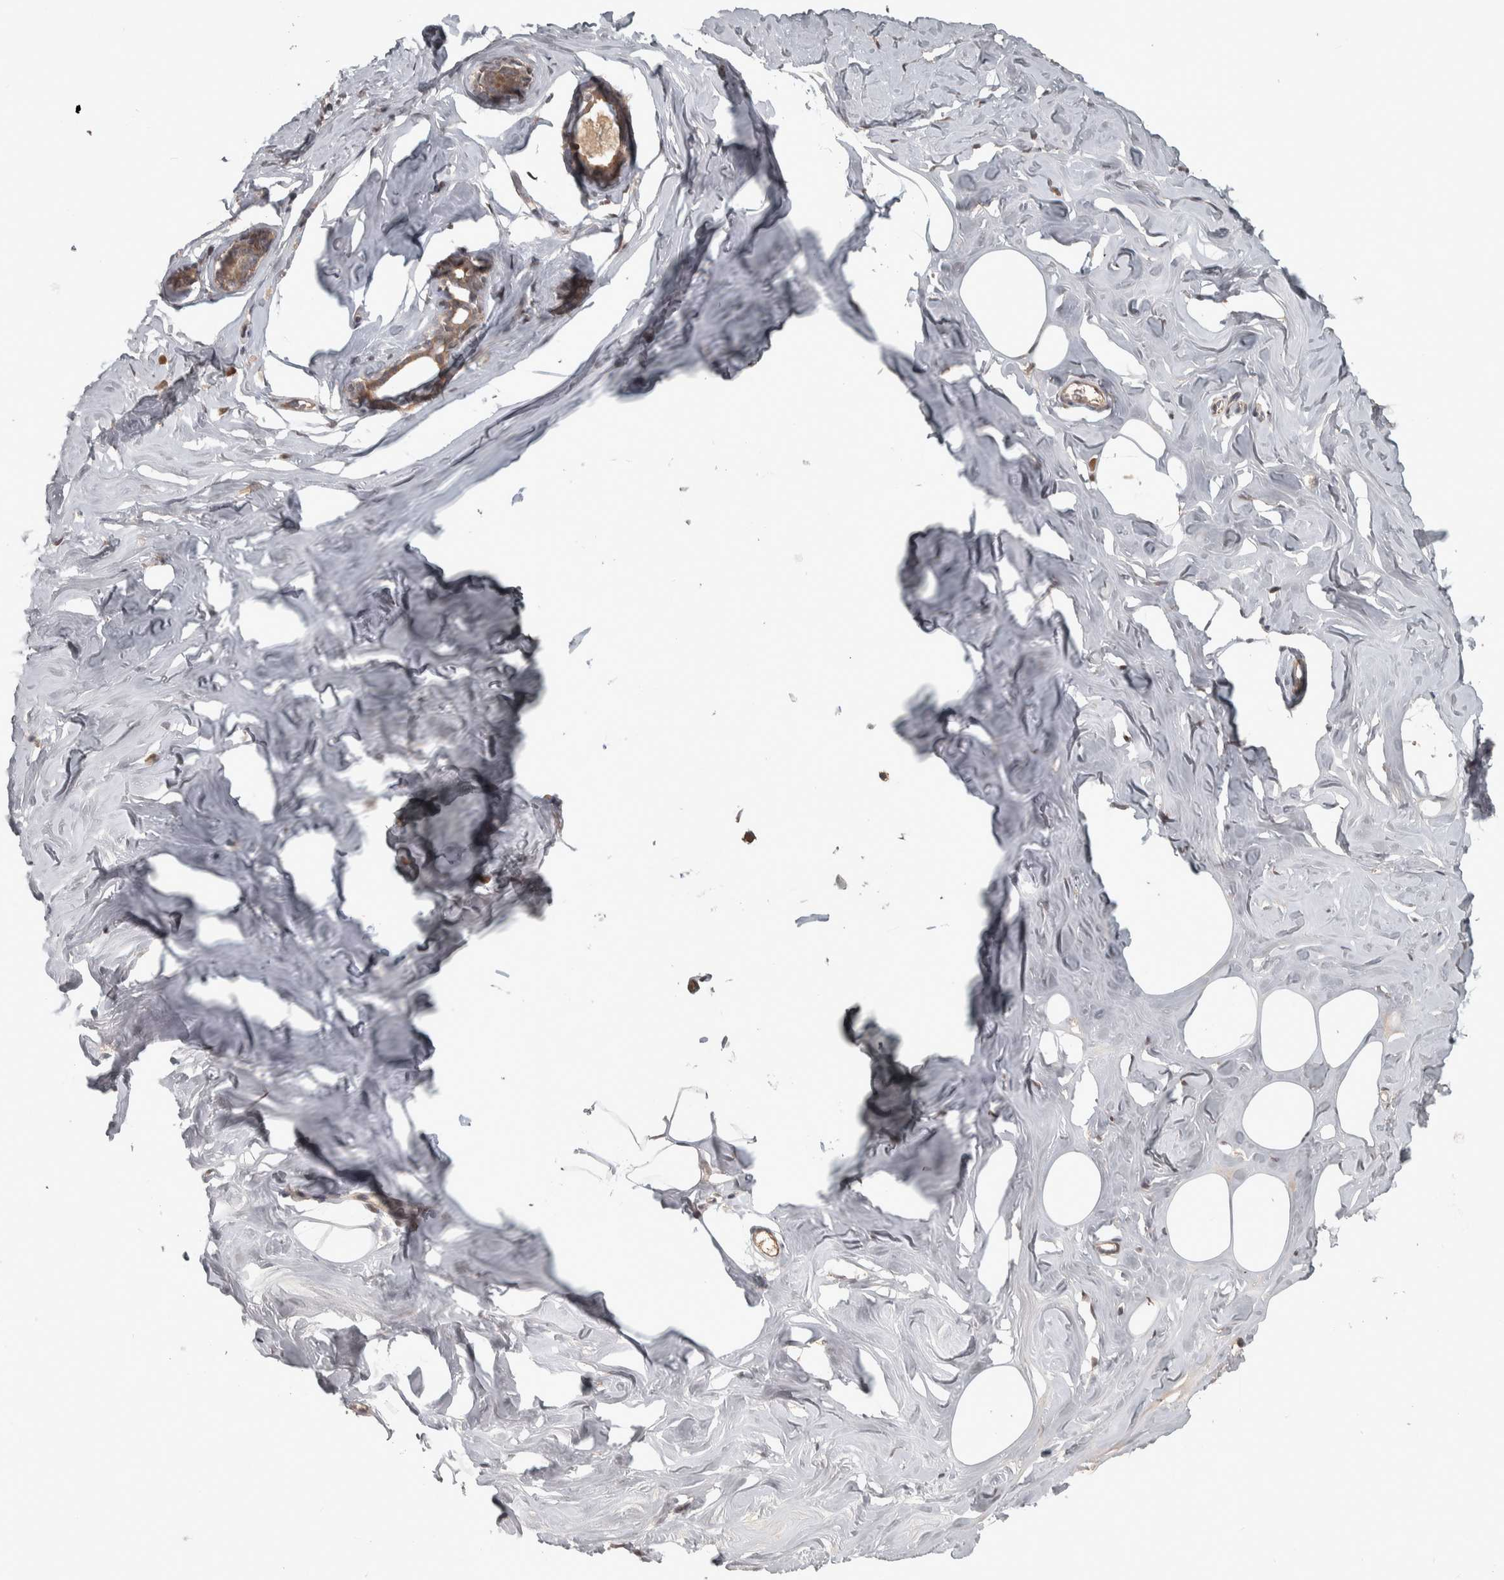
{"staining": {"intensity": "moderate", "quantity": ">75%", "location": "cytoplasmic/membranous"}, "tissue": "adipose tissue", "cell_type": "Adipocytes", "image_type": "normal", "snomed": [{"axis": "morphology", "description": "Normal tissue, NOS"}, {"axis": "morphology", "description": "Fibrosis, NOS"}, {"axis": "topography", "description": "Breast"}, {"axis": "topography", "description": "Adipose tissue"}], "caption": "A brown stain labels moderate cytoplasmic/membranous positivity of a protein in adipocytes of unremarkable human adipose tissue. The protein is shown in brown color, while the nuclei are stained blue.", "gene": "ERAL1", "patient": {"sex": "female", "age": 39}}